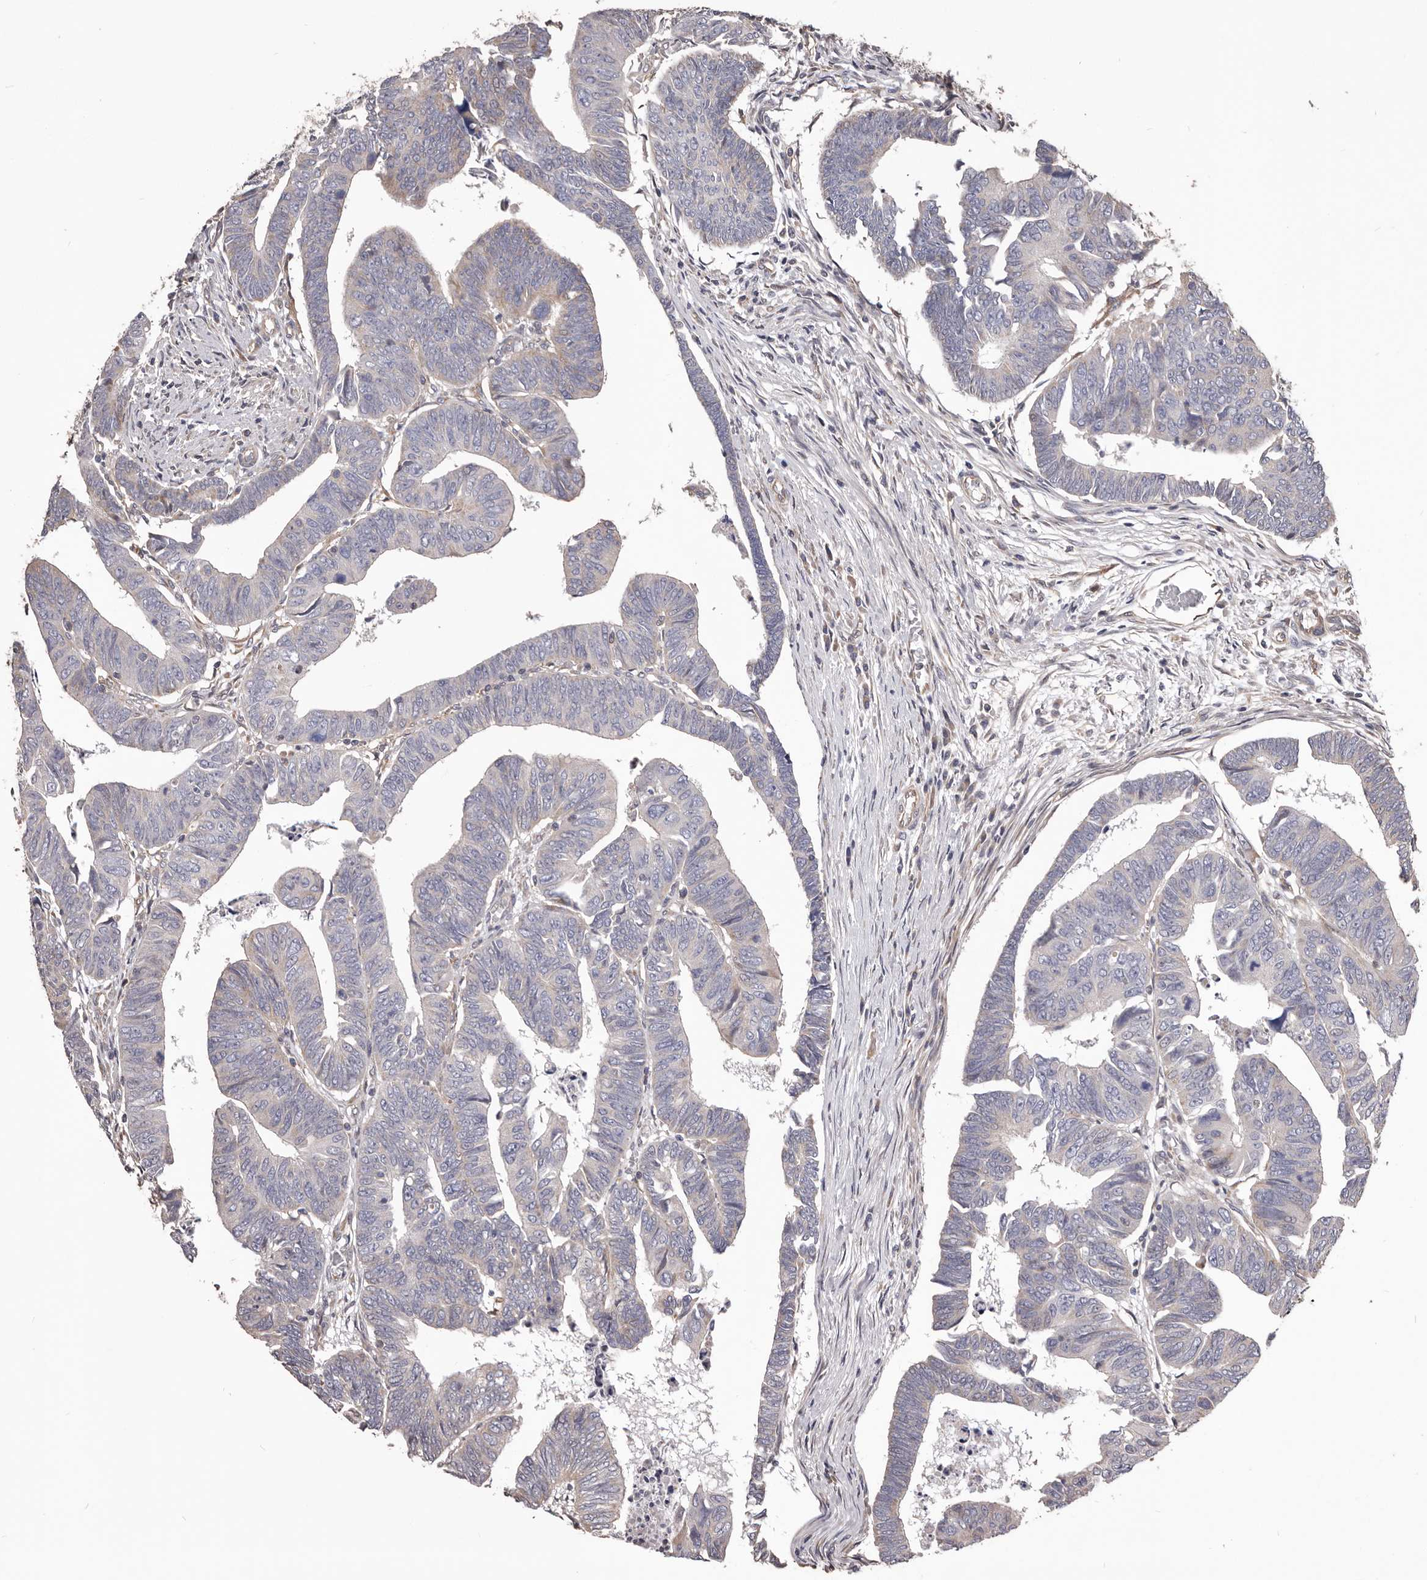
{"staining": {"intensity": "negative", "quantity": "none", "location": "none"}, "tissue": "colorectal cancer", "cell_type": "Tumor cells", "image_type": "cancer", "snomed": [{"axis": "morphology", "description": "Adenocarcinoma, NOS"}, {"axis": "topography", "description": "Rectum"}], "caption": "IHC histopathology image of neoplastic tissue: colorectal cancer (adenocarcinoma) stained with DAB (3,3'-diaminobenzidine) displays no significant protein expression in tumor cells.", "gene": "CEP104", "patient": {"sex": "female", "age": 65}}